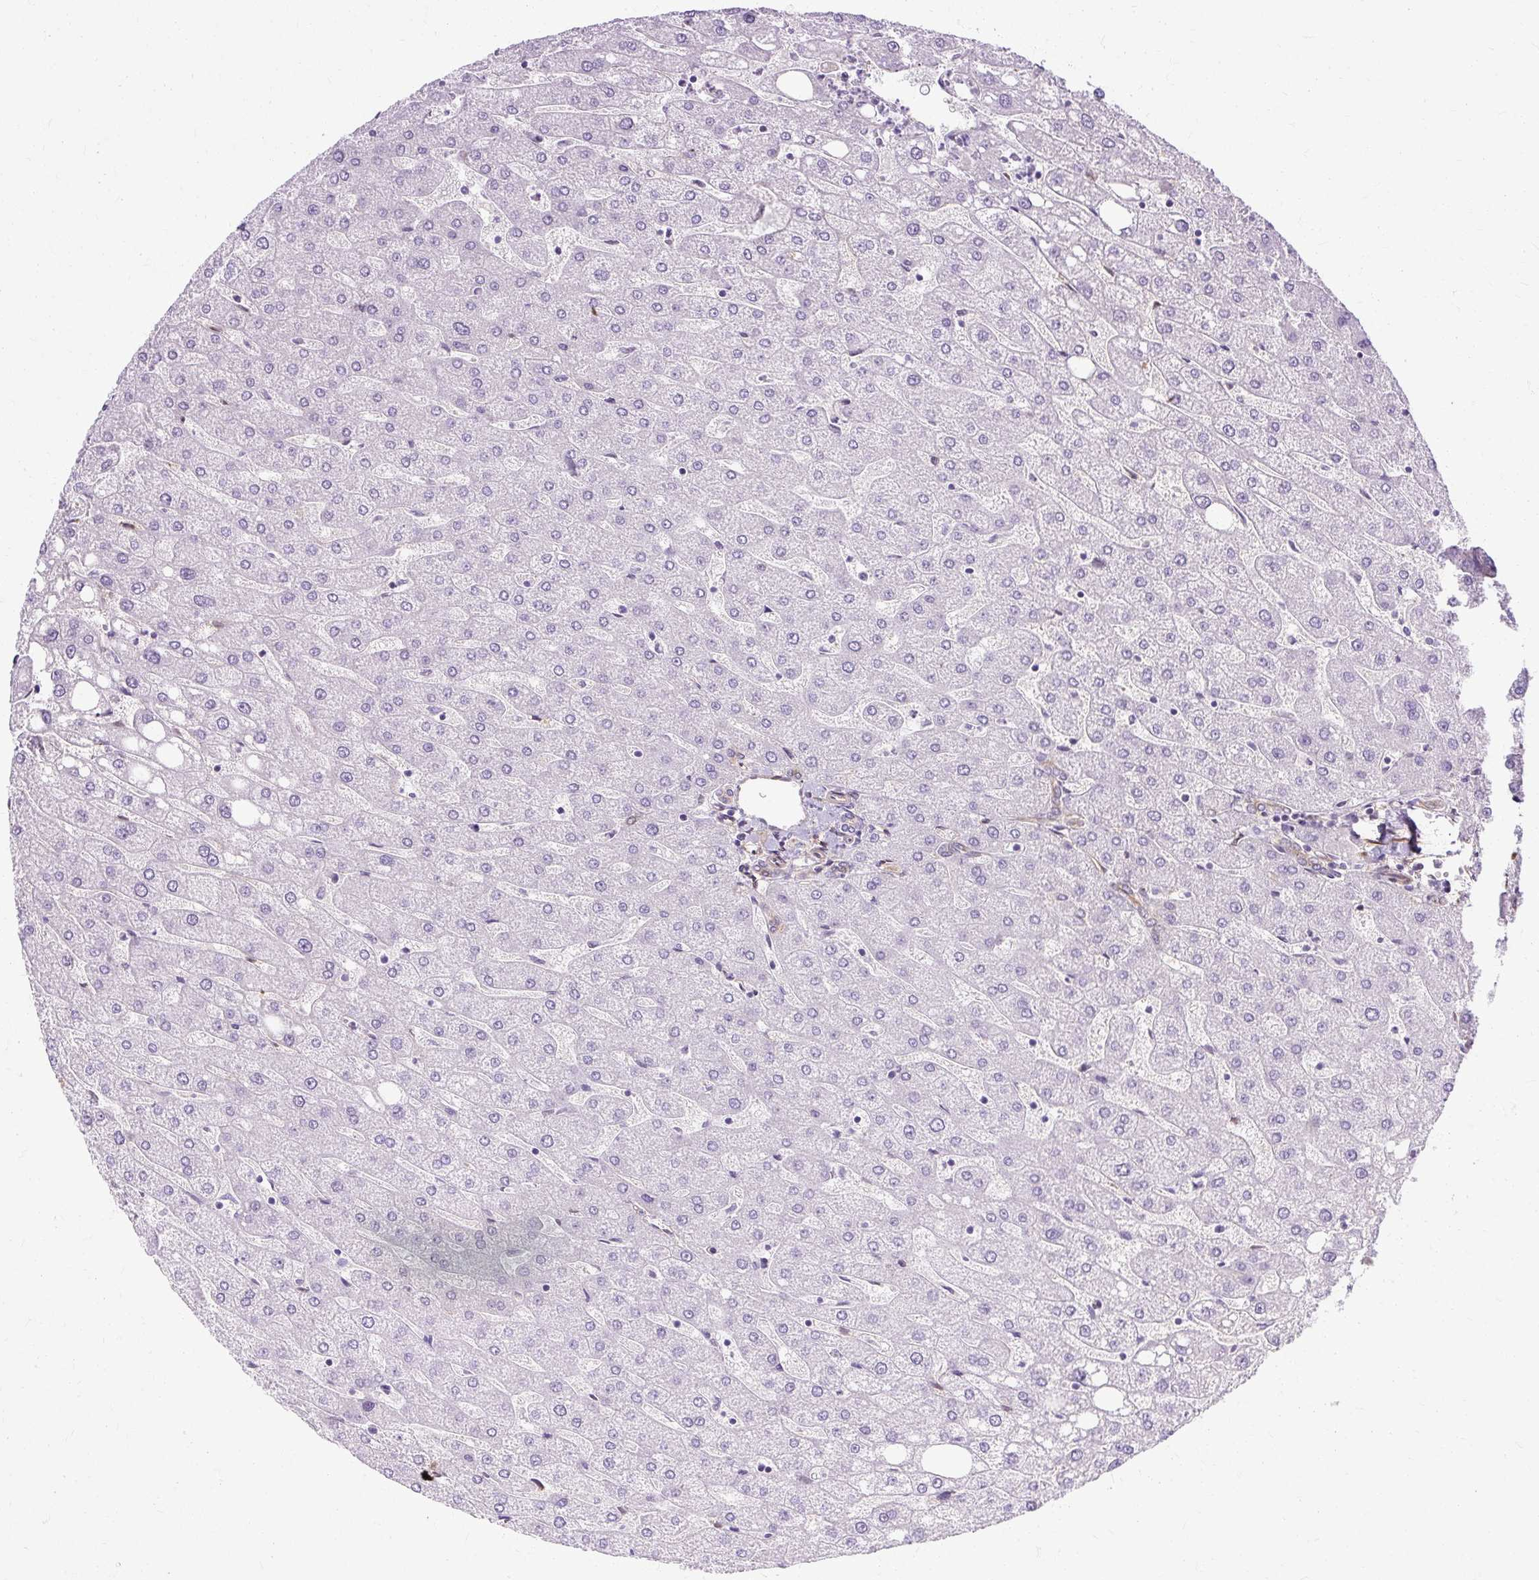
{"staining": {"intensity": "weak", "quantity": "25%-75%", "location": "cytoplasmic/membranous"}, "tissue": "liver", "cell_type": "Cholangiocytes", "image_type": "normal", "snomed": [{"axis": "morphology", "description": "Normal tissue, NOS"}, {"axis": "topography", "description": "Liver"}], "caption": "Unremarkable liver reveals weak cytoplasmic/membranous staining in approximately 25%-75% of cholangiocytes, visualized by immunohistochemistry. The staining was performed using DAB, with brown indicating positive protein expression. Nuclei are stained blue with hematoxylin.", "gene": "CNN3", "patient": {"sex": "male", "age": 67}}